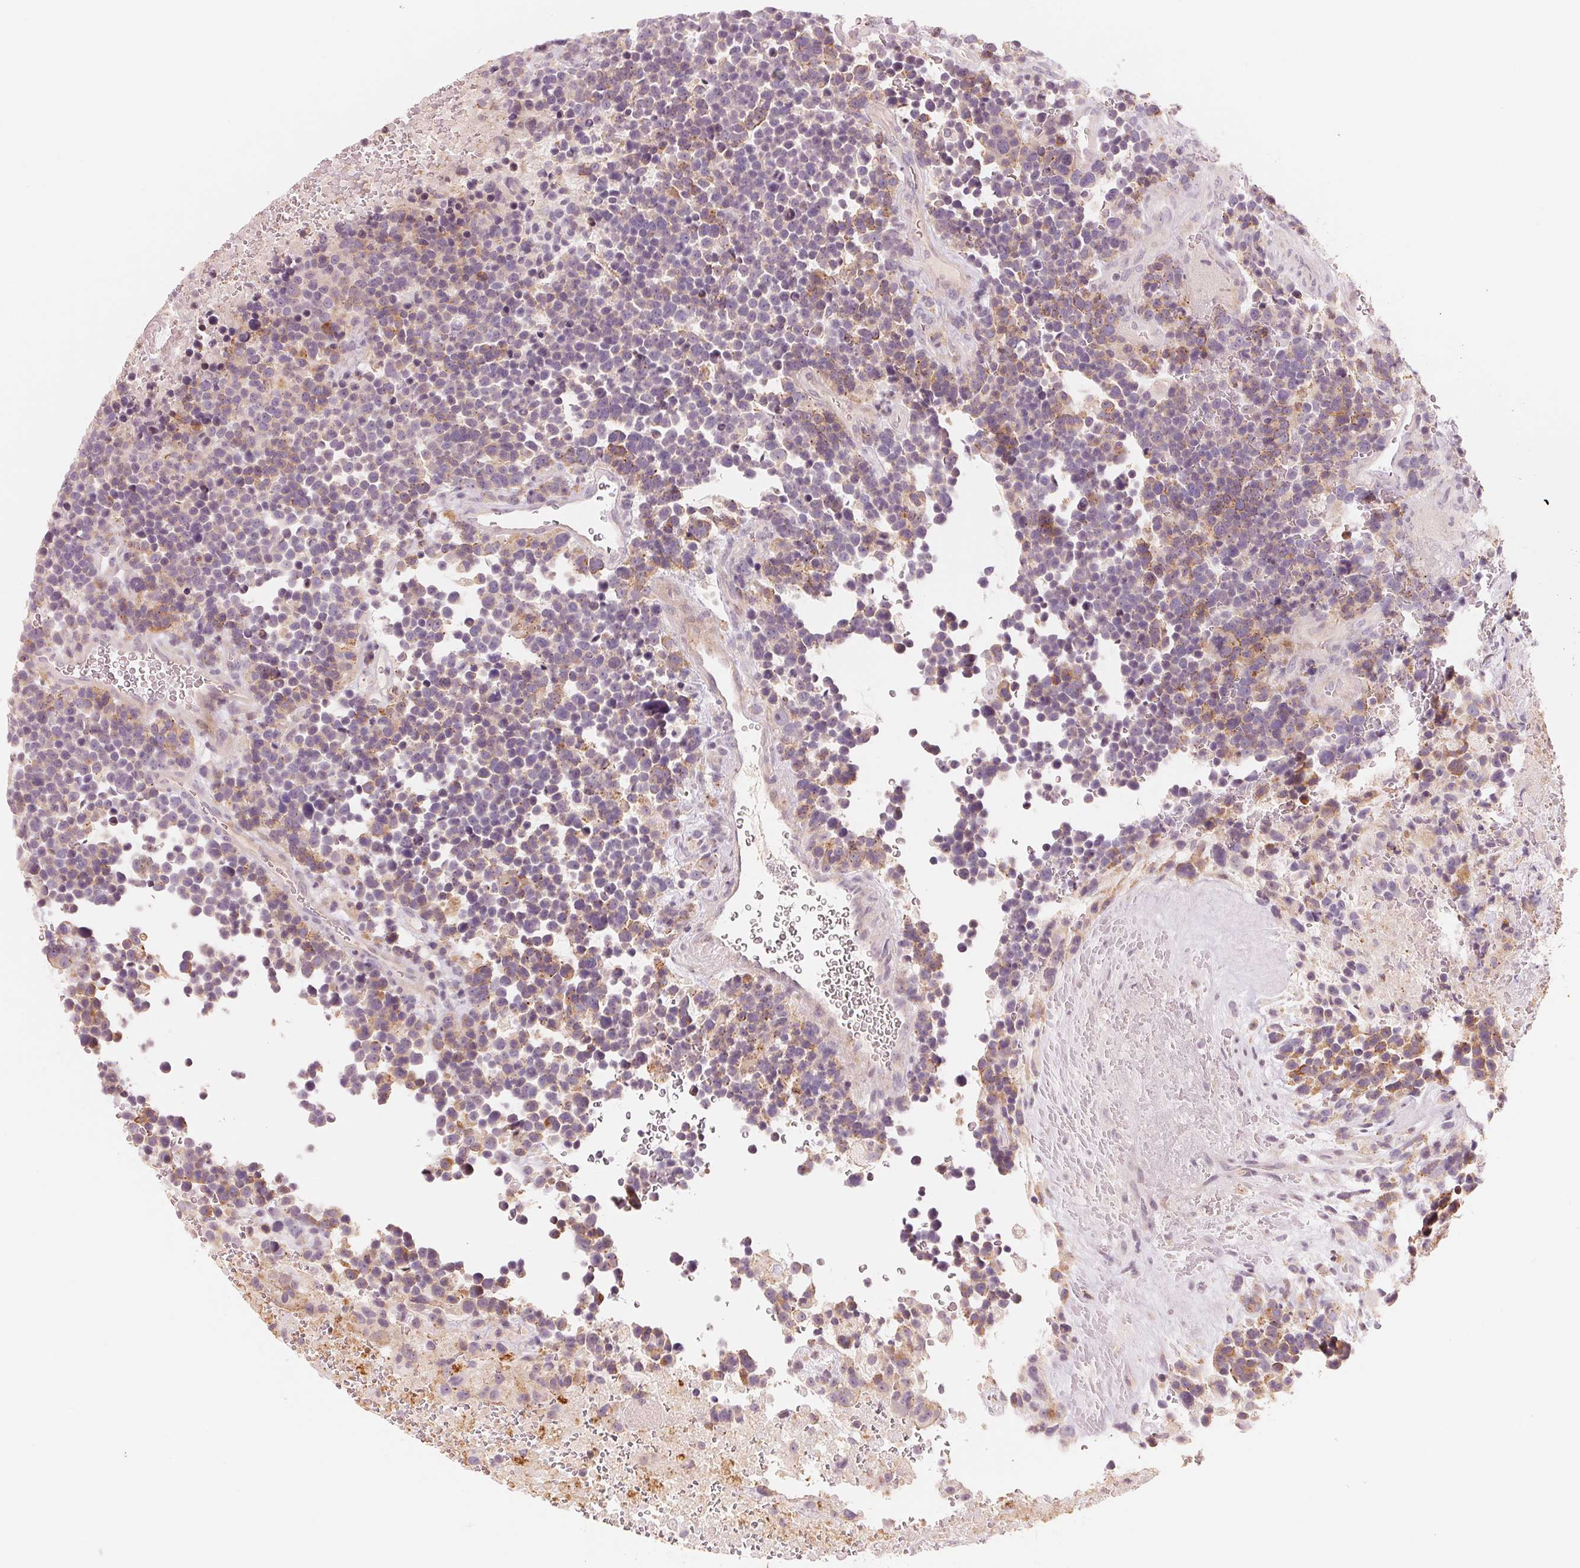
{"staining": {"intensity": "weak", "quantity": "25%-75%", "location": "cytoplasmic/membranous"}, "tissue": "glioma", "cell_type": "Tumor cells", "image_type": "cancer", "snomed": [{"axis": "morphology", "description": "Glioma, malignant, High grade"}, {"axis": "topography", "description": "Brain"}], "caption": "This is a photomicrograph of immunohistochemistry (IHC) staining of glioma, which shows weak staining in the cytoplasmic/membranous of tumor cells.", "gene": "SLC17A4", "patient": {"sex": "male", "age": 33}}